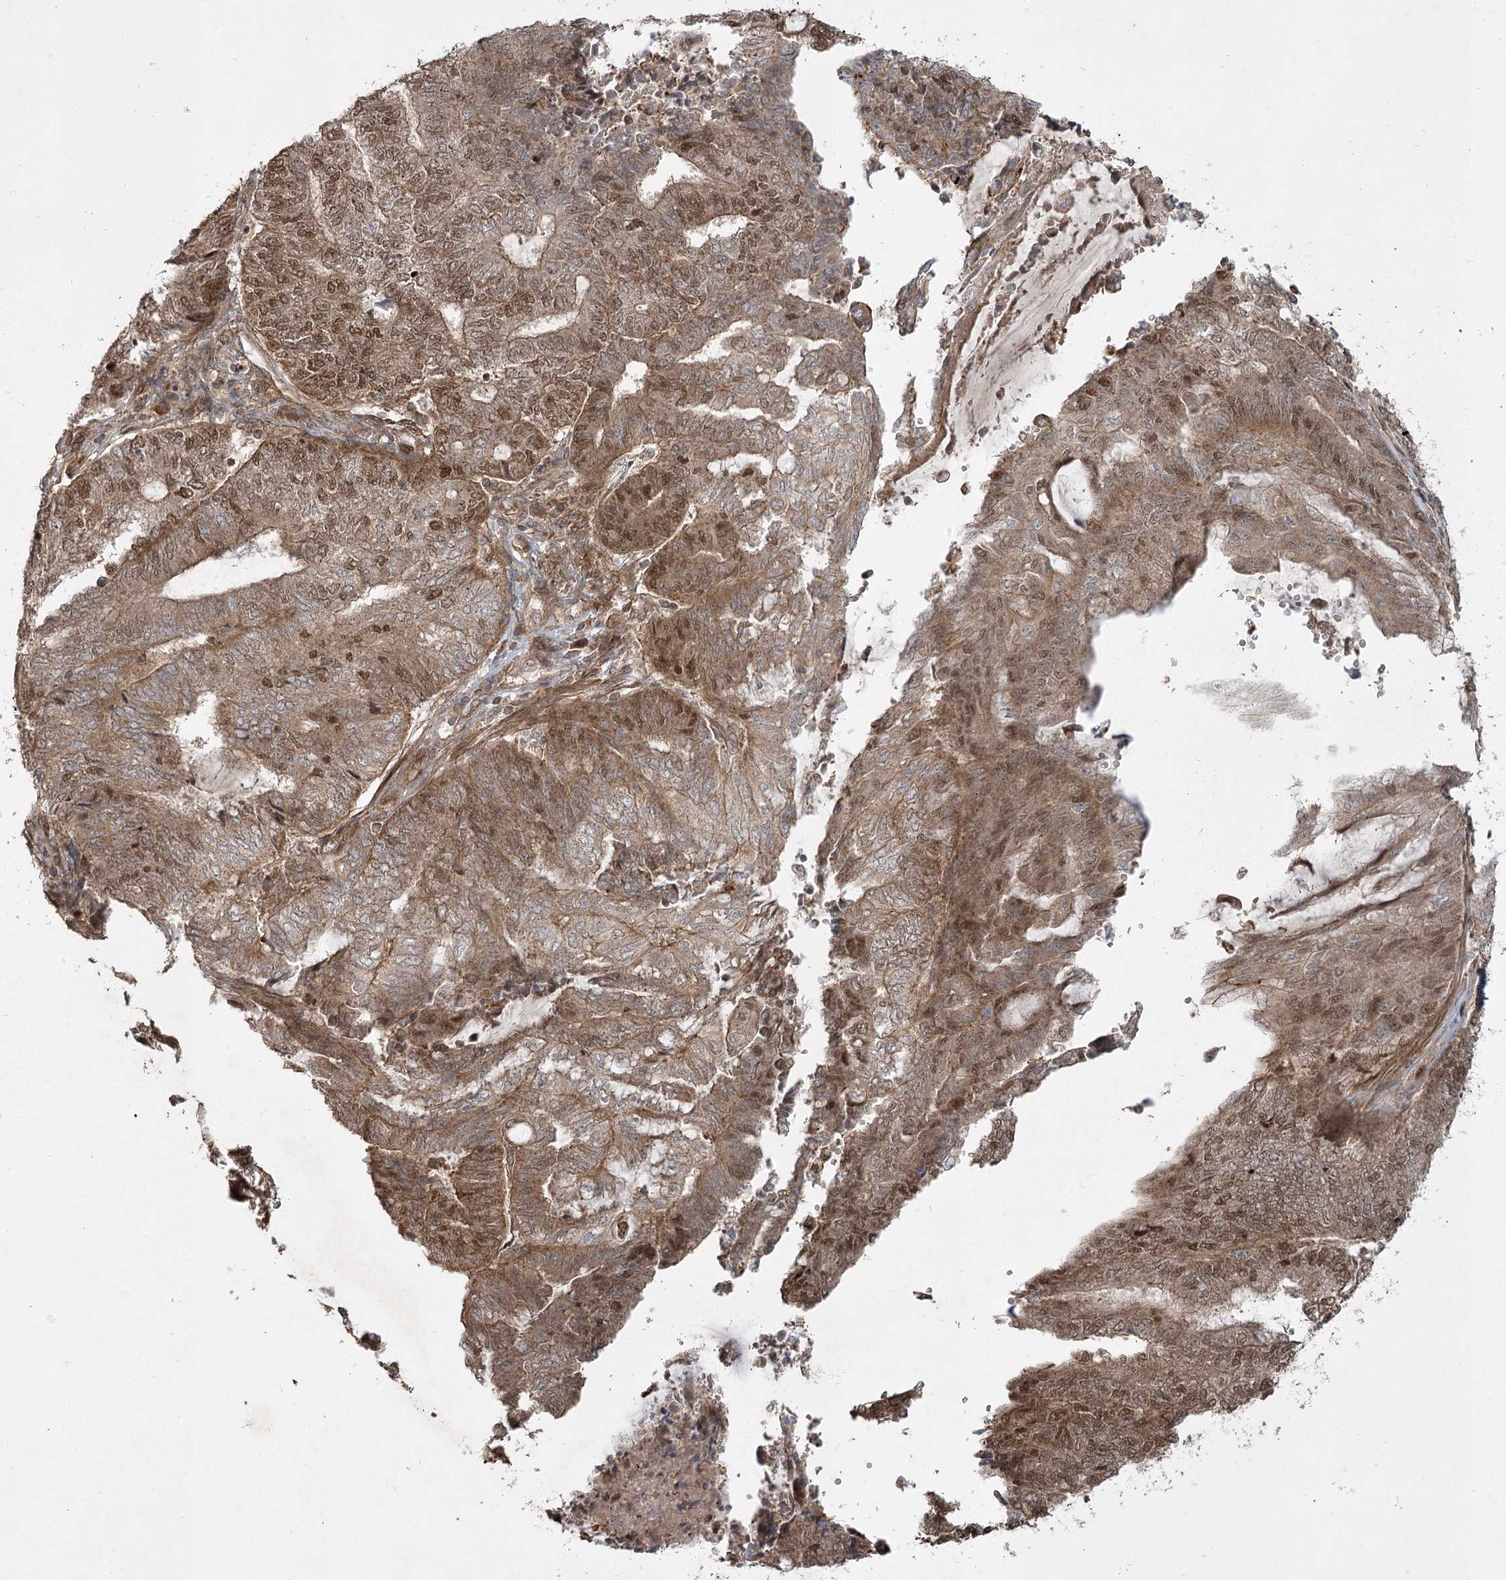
{"staining": {"intensity": "moderate", "quantity": ">75%", "location": "cytoplasmic/membranous,nuclear"}, "tissue": "endometrial cancer", "cell_type": "Tumor cells", "image_type": "cancer", "snomed": [{"axis": "morphology", "description": "Adenocarcinoma, NOS"}, {"axis": "topography", "description": "Uterus"}, {"axis": "topography", "description": "Endometrium"}], "caption": "Endometrial cancer (adenocarcinoma) stained for a protein reveals moderate cytoplasmic/membranous and nuclear positivity in tumor cells. The protein of interest is stained brown, and the nuclei are stained in blue (DAB (3,3'-diaminobenzidine) IHC with brightfield microscopy, high magnification).", "gene": "CPLANE1", "patient": {"sex": "female", "age": 70}}